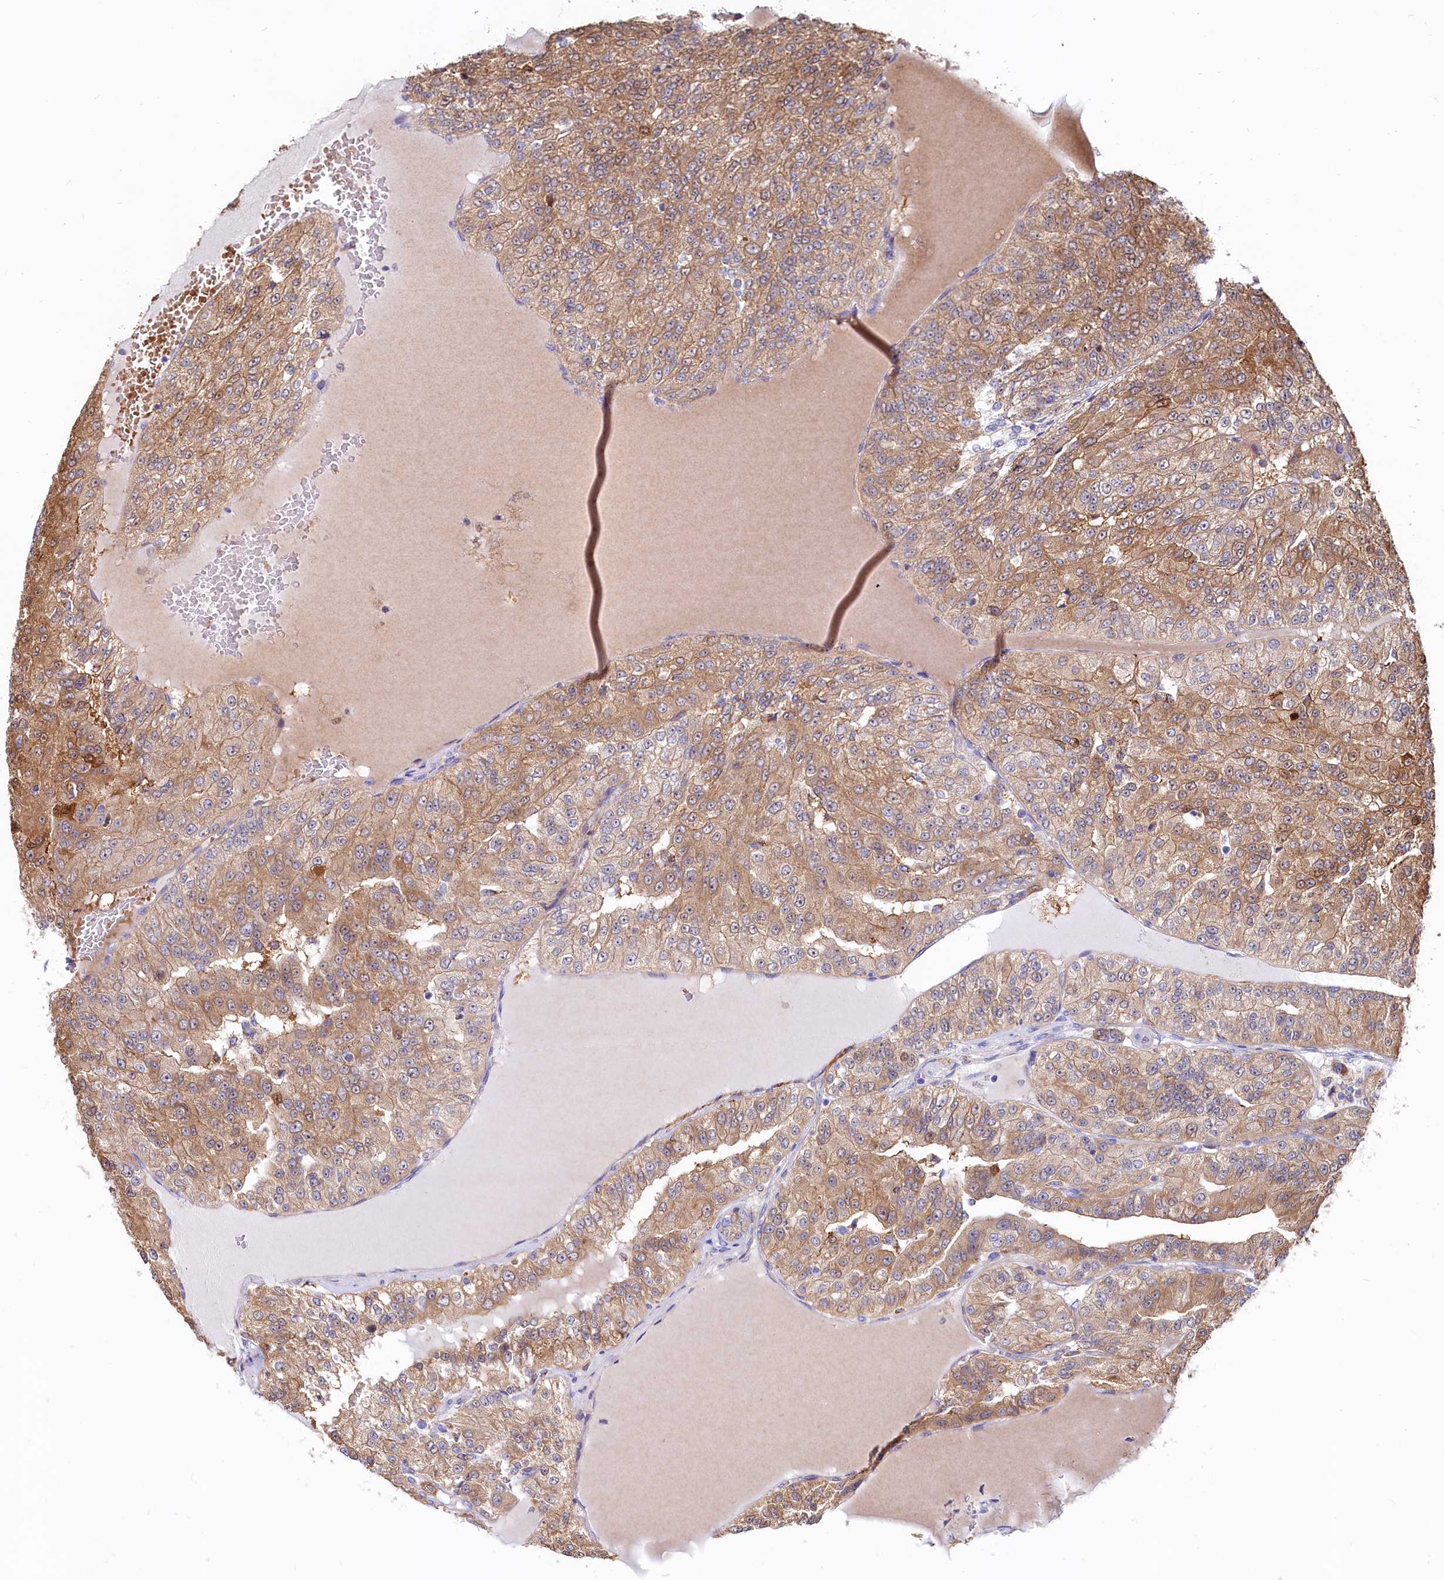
{"staining": {"intensity": "moderate", "quantity": ">75%", "location": "cytoplasmic/membranous"}, "tissue": "renal cancer", "cell_type": "Tumor cells", "image_type": "cancer", "snomed": [{"axis": "morphology", "description": "Adenocarcinoma, NOS"}, {"axis": "topography", "description": "Kidney"}], "caption": "The immunohistochemical stain highlights moderate cytoplasmic/membranous expression in tumor cells of renal cancer tissue.", "gene": "ASTE1", "patient": {"sex": "female", "age": 63}}